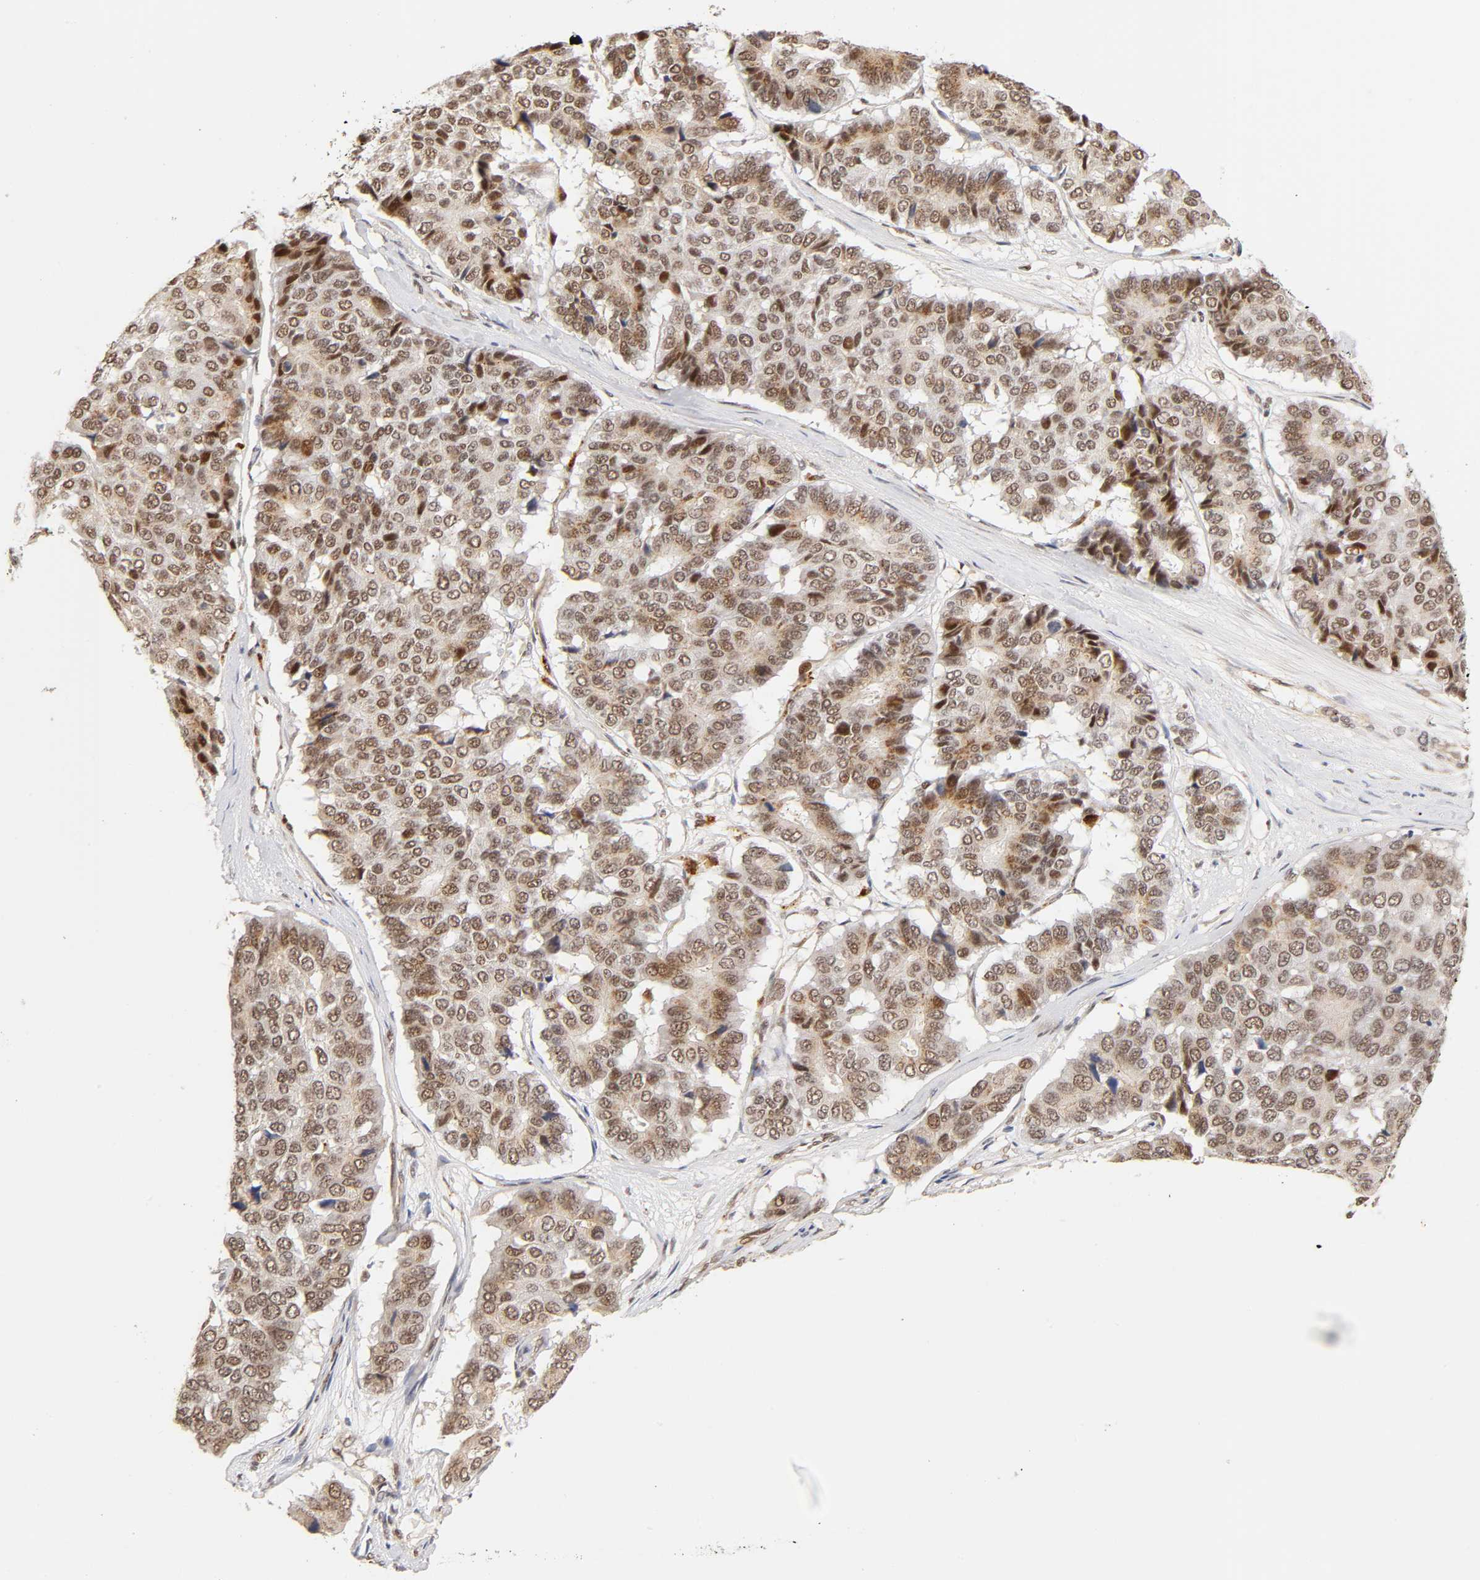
{"staining": {"intensity": "moderate", "quantity": "25%-75%", "location": "cytoplasmic/membranous,nuclear"}, "tissue": "pancreatic cancer", "cell_type": "Tumor cells", "image_type": "cancer", "snomed": [{"axis": "morphology", "description": "Adenocarcinoma, NOS"}, {"axis": "topography", "description": "Pancreas"}], "caption": "Tumor cells reveal medium levels of moderate cytoplasmic/membranous and nuclear positivity in approximately 25%-75% of cells in pancreatic cancer. The staining was performed using DAB to visualize the protein expression in brown, while the nuclei were stained in blue with hematoxylin (Magnification: 20x).", "gene": "TAF10", "patient": {"sex": "male", "age": 50}}